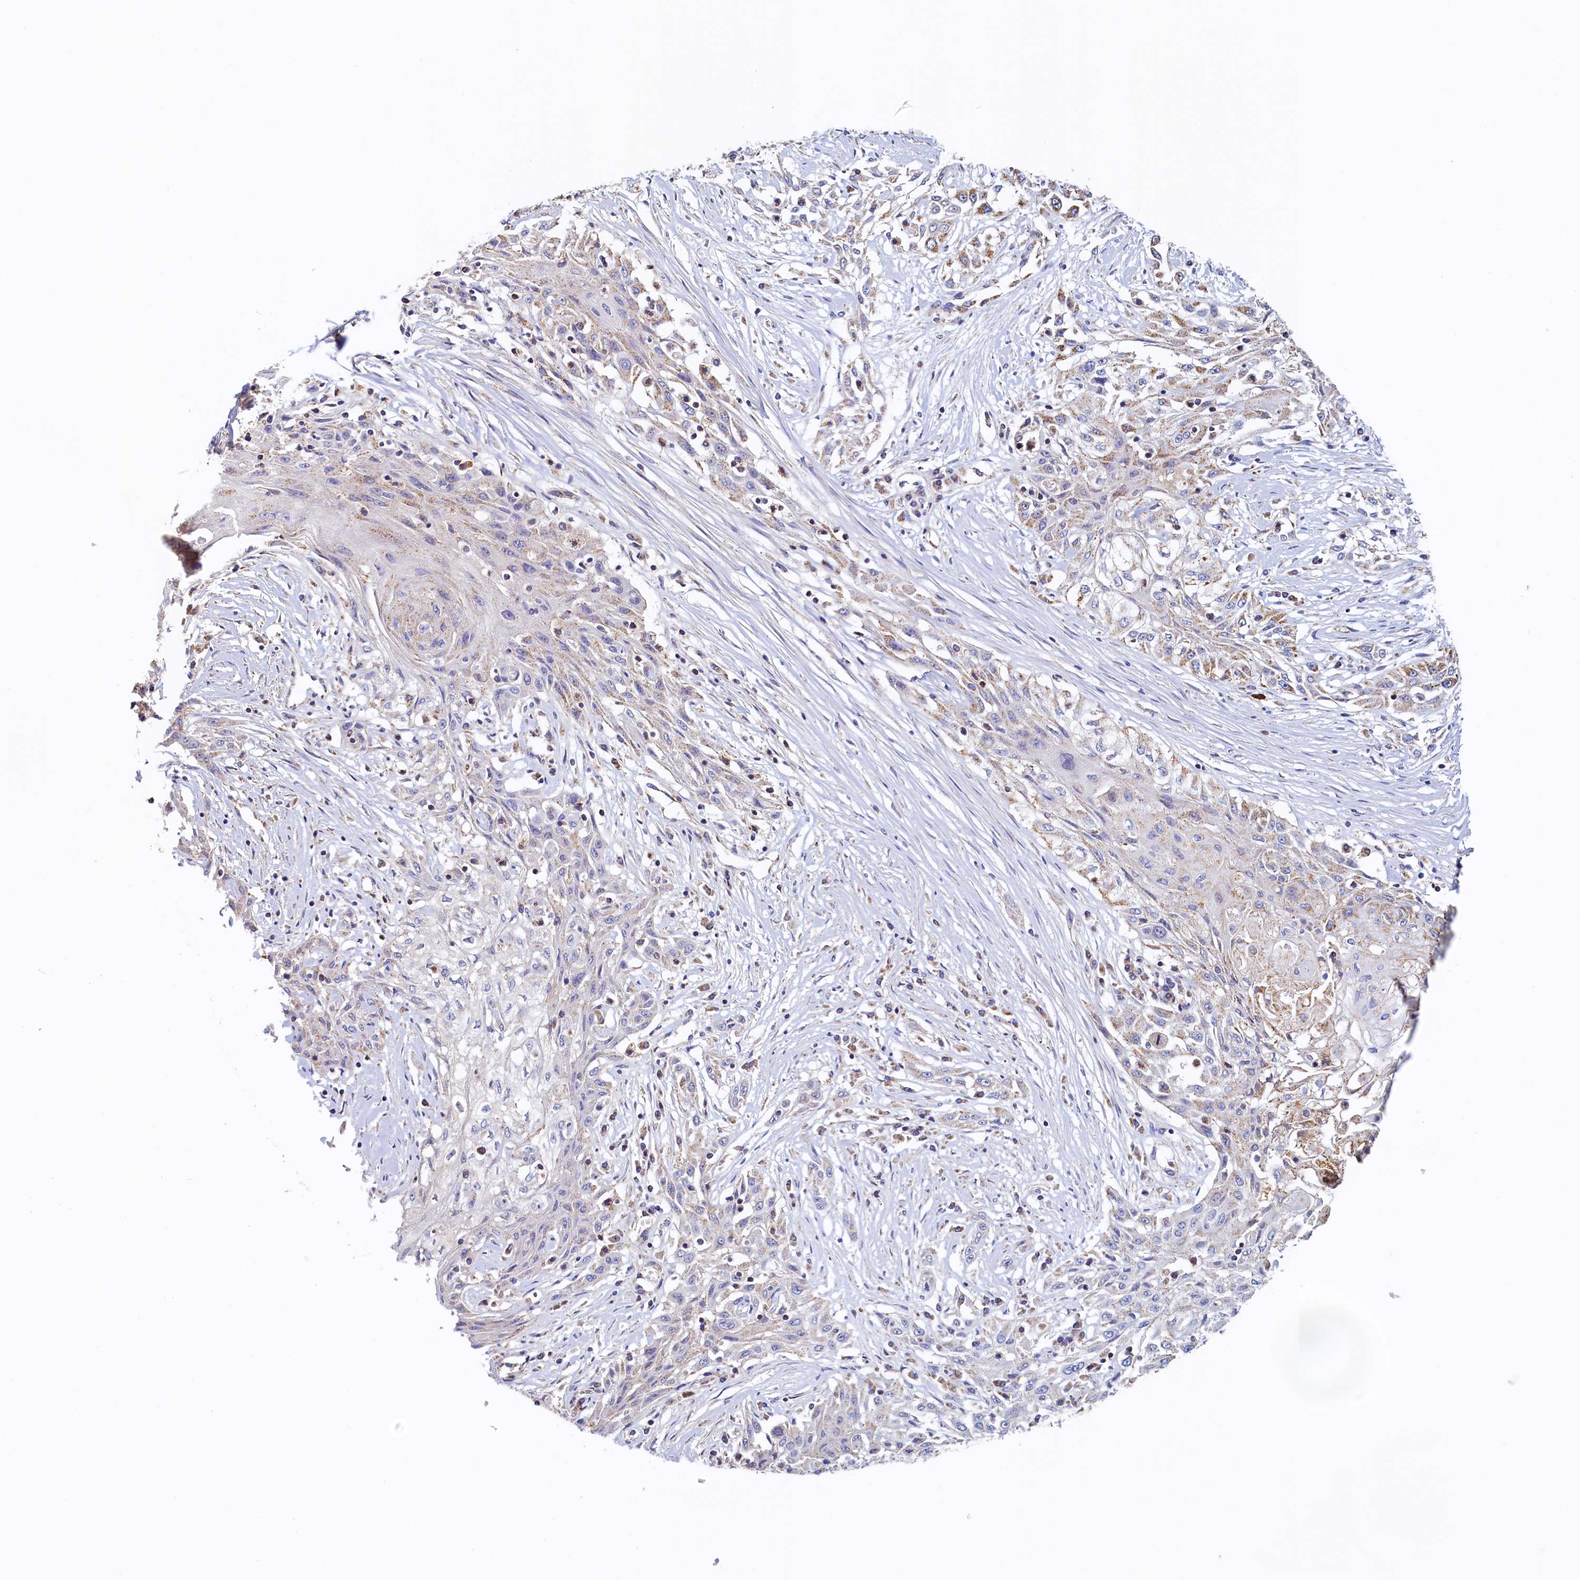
{"staining": {"intensity": "weak", "quantity": "<25%", "location": "cytoplasmic/membranous"}, "tissue": "skin cancer", "cell_type": "Tumor cells", "image_type": "cancer", "snomed": [{"axis": "morphology", "description": "Squamous cell carcinoma, NOS"}, {"axis": "morphology", "description": "Squamous cell carcinoma, metastatic, NOS"}, {"axis": "topography", "description": "Skin"}, {"axis": "topography", "description": "Lymph node"}], "caption": "Skin cancer was stained to show a protein in brown. There is no significant staining in tumor cells.", "gene": "POC1A", "patient": {"sex": "male", "age": 75}}